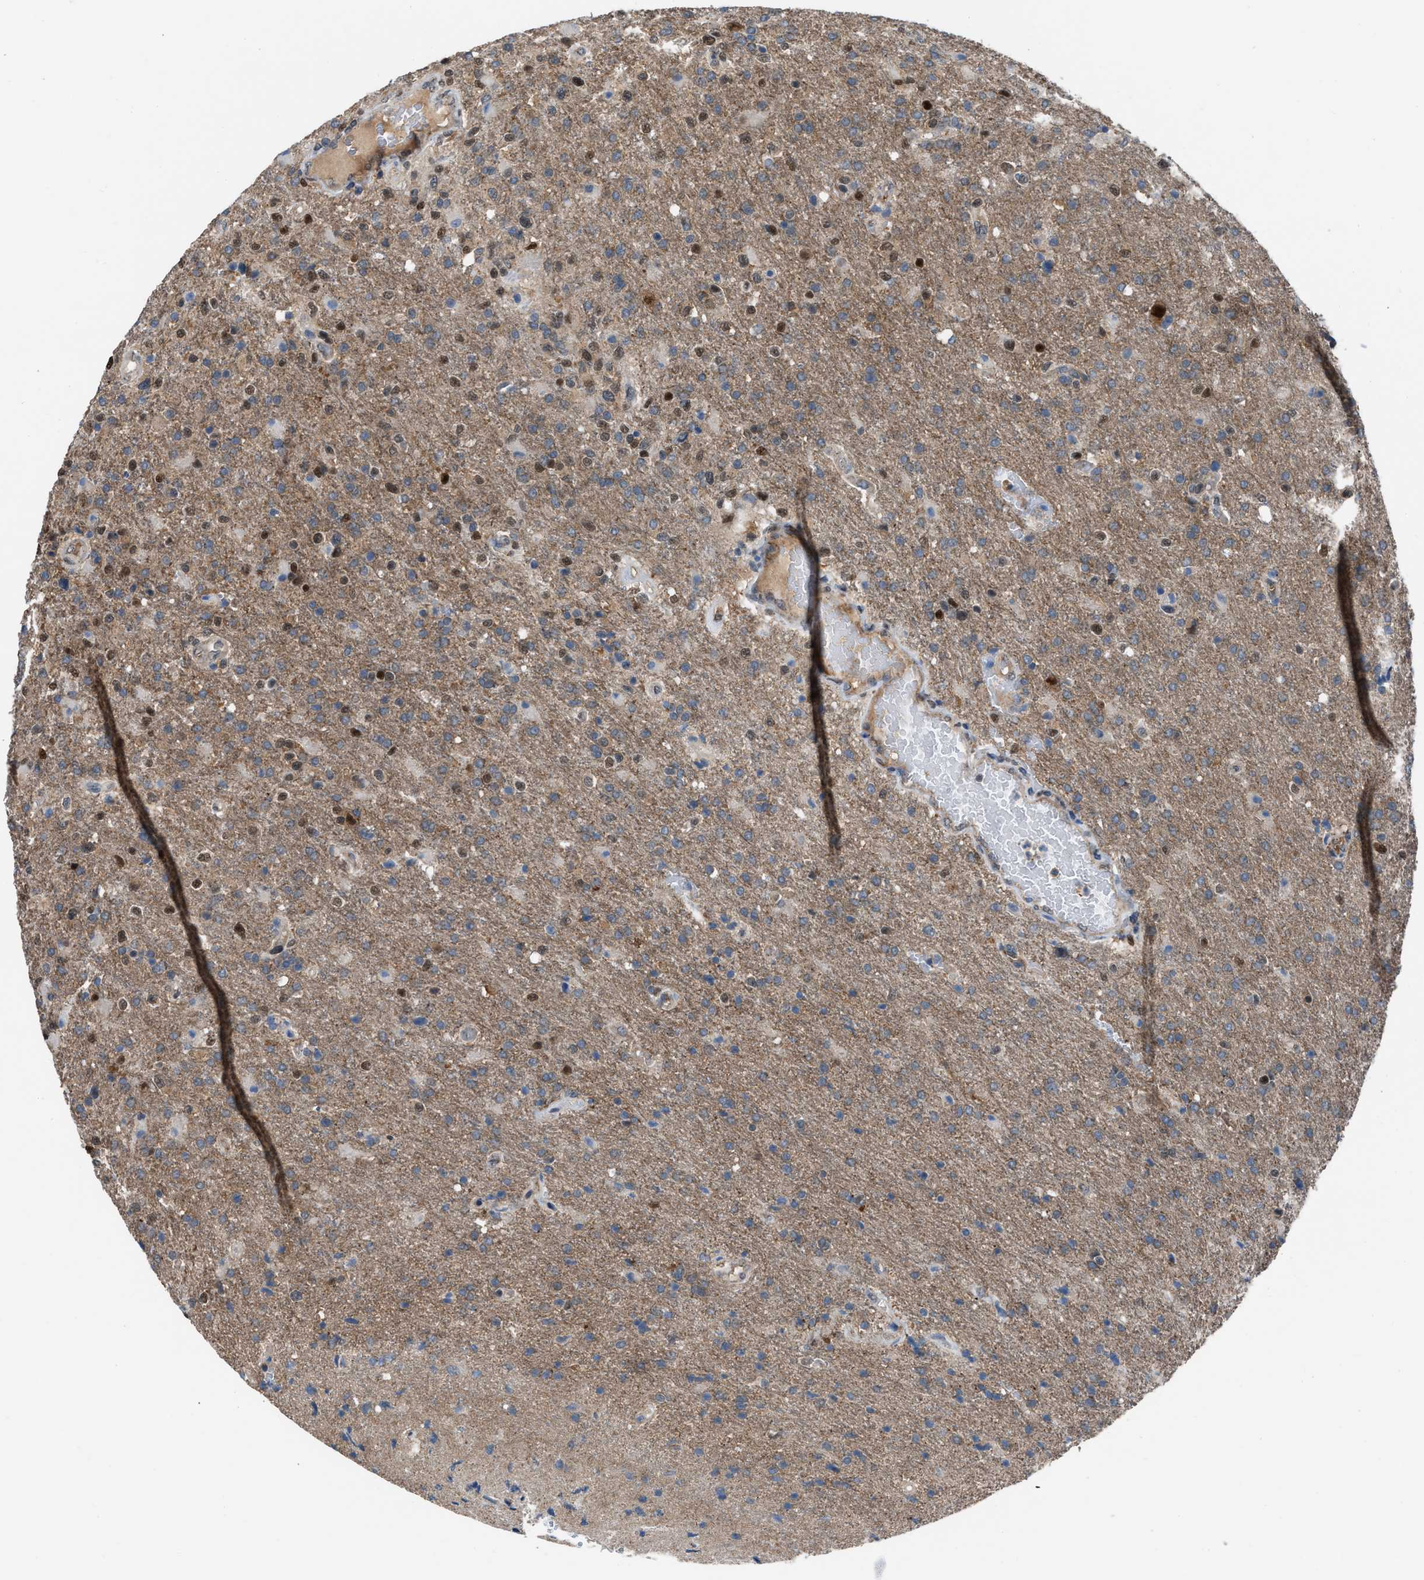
{"staining": {"intensity": "moderate", "quantity": "<25%", "location": "cytoplasmic/membranous,nuclear"}, "tissue": "glioma", "cell_type": "Tumor cells", "image_type": "cancer", "snomed": [{"axis": "morphology", "description": "Glioma, malignant, High grade"}, {"axis": "topography", "description": "Brain"}], "caption": "Protein analysis of glioma tissue demonstrates moderate cytoplasmic/membranous and nuclear staining in about <25% of tumor cells. The protein is stained brown, and the nuclei are stained in blue (DAB (3,3'-diaminobenzidine) IHC with brightfield microscopy, high magnification).", "gene": "CRTC1", "patient": {"sex": "male", "age": 72}}